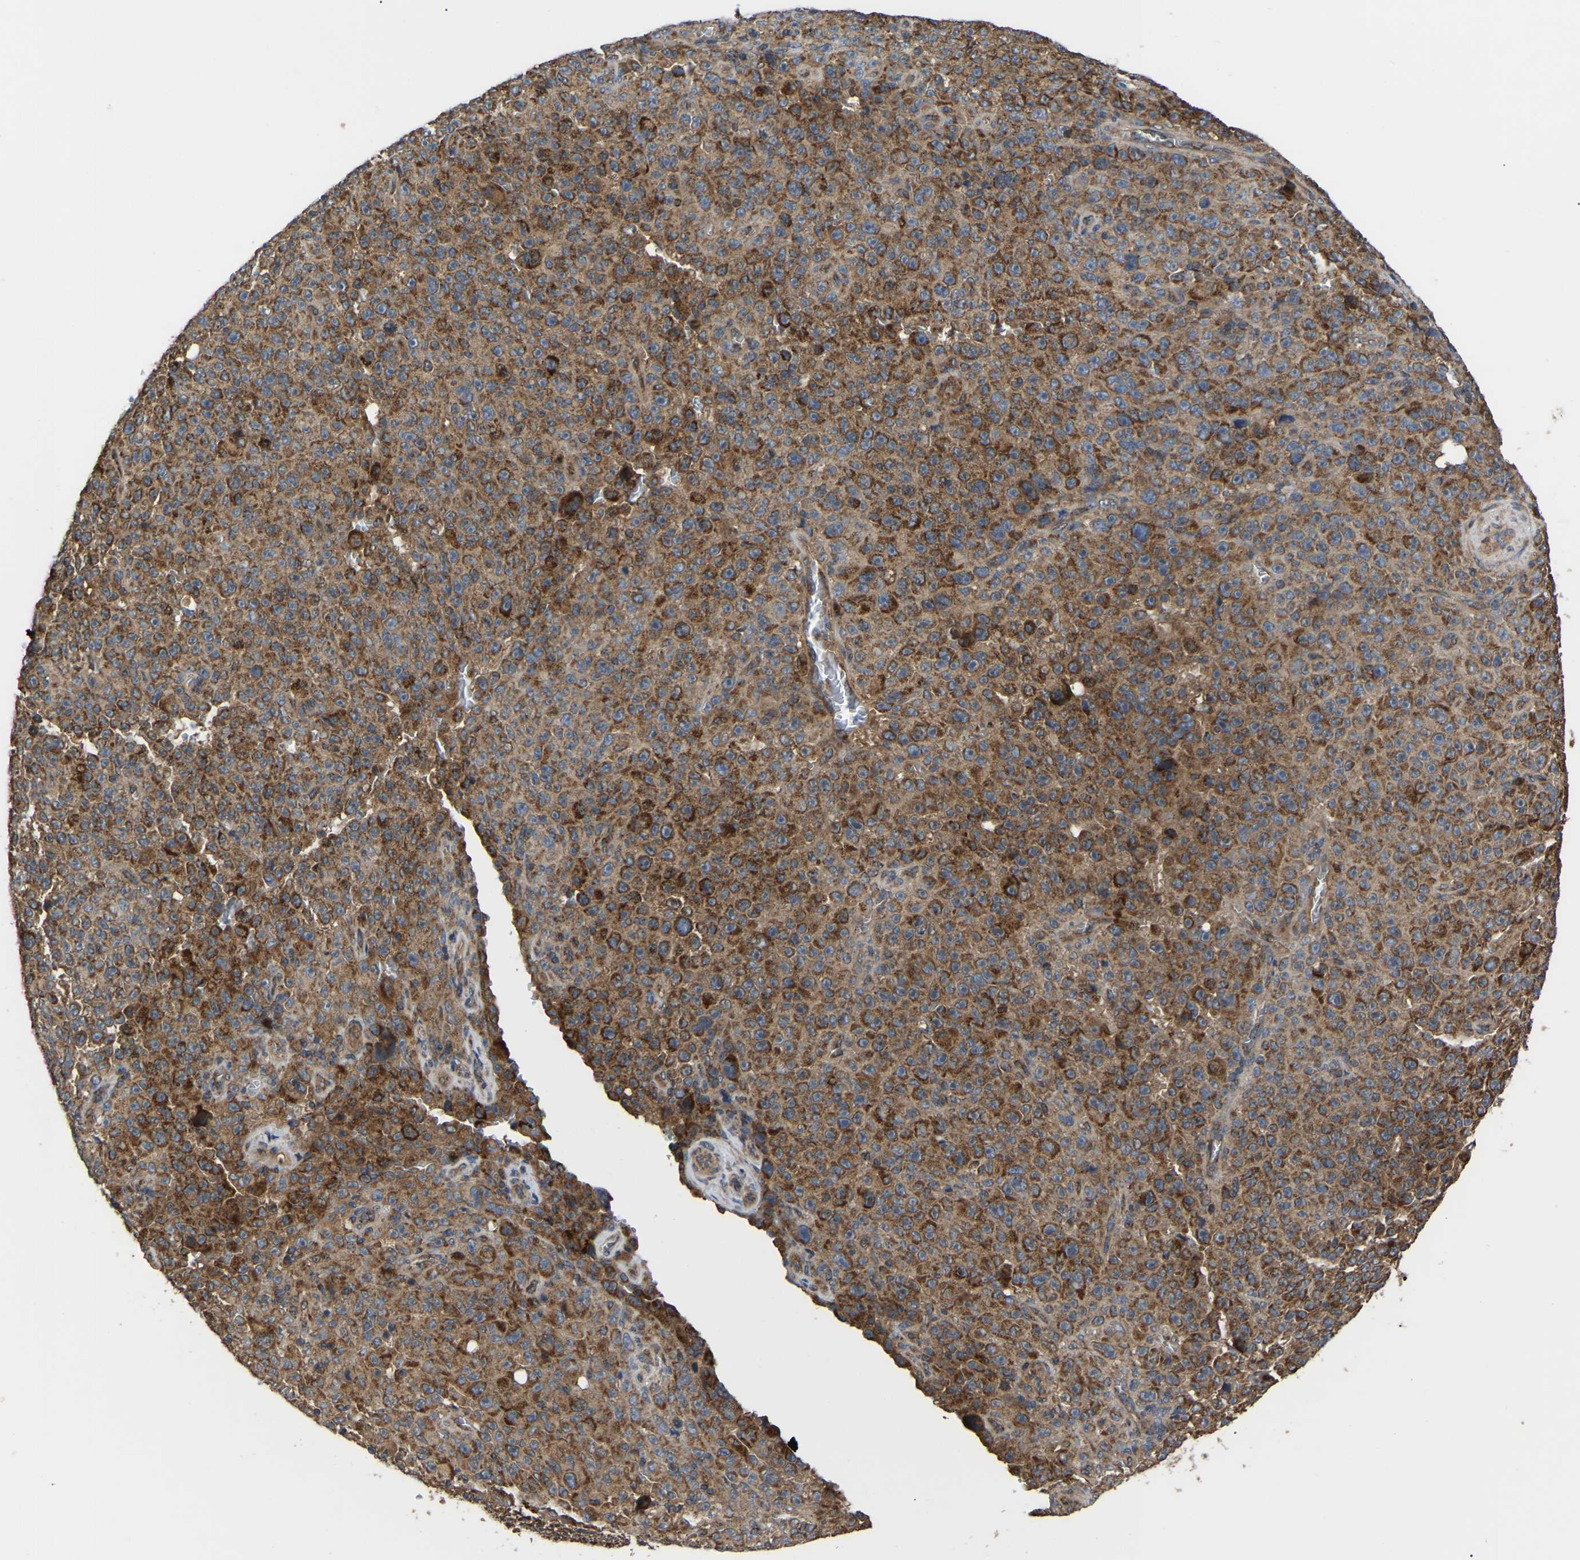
{"staining": {"intensity": "strong", "quantity": ">75%", "location": "cytoplasmic/membranous"}, "tissue": "melanoma", "cell_type": "Tumor cells", "image_type": "cancer", "snomed": [{"axis": "morphology", "description": "Malignant melanoma, NOS"}, {"axis": "topography", "description": "Skin"}], "caption": "Human malignant melanoma stained for a protein (brown) exhibits strong cytoplasmic/membranous positive staining in about >75% of tumor cells.", "gene": "GCC1", "patient": {"sex": "female", "age": 82}}